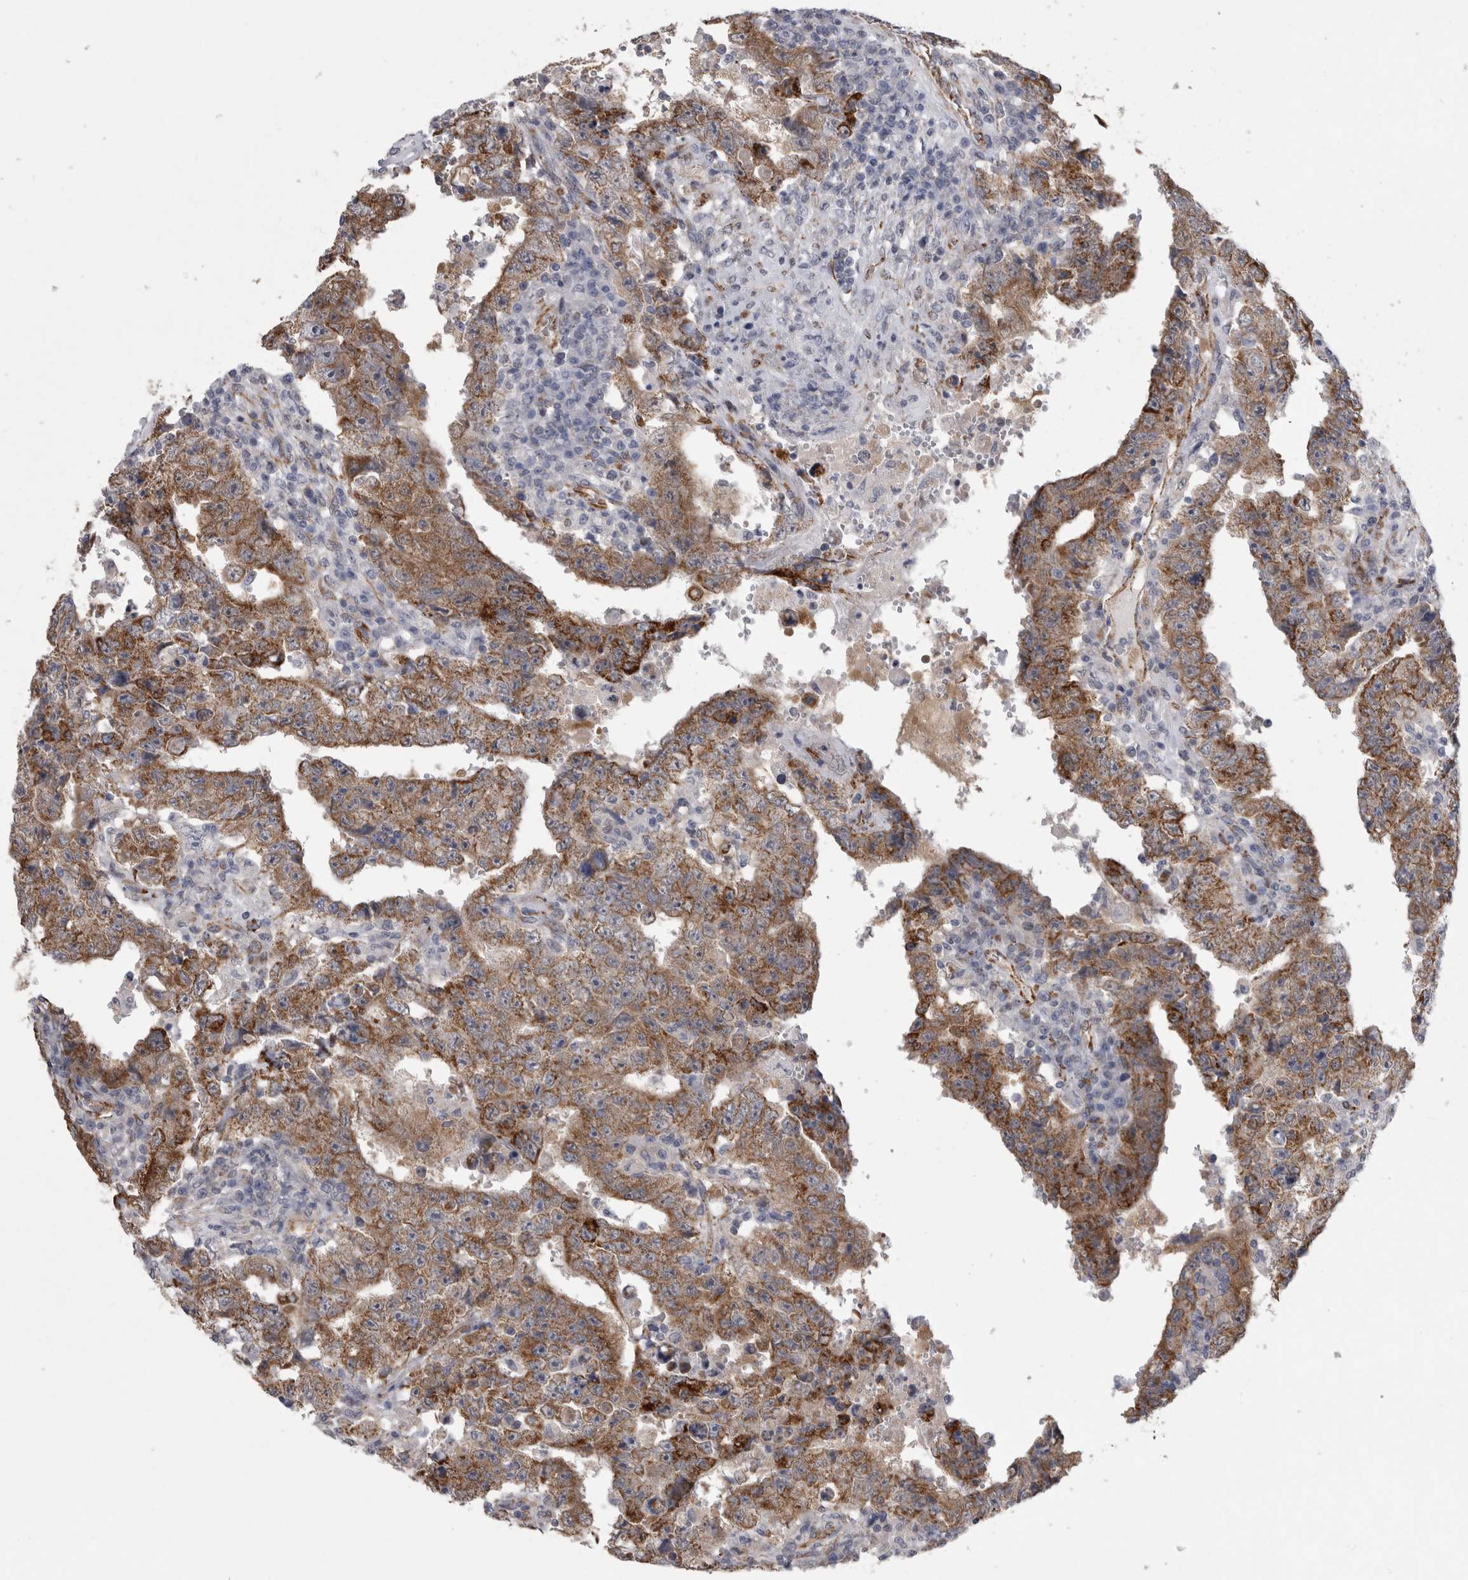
{"staining": {"intensity": "moderate", "quantity": ">75%", "location": "cytoplasmic/membranous"}, "tissue": "testis cancer", "cell_type": "Tumor cells", "image_type": "cancer", "snomed": [{"axis": "morphology", "description": "Carcinoma, Embryonal, NOS"}, {"axis": "topography", "description": "Testis"}], "caption": "This is an image of immunohistochemistry staining of embryonal carcinoma (testis), which shows moderate staining in the cytoplasmic/membranous of tumor cells.", "gene": "ACOT7", "patient": {"sex": "male", "age": 26}}